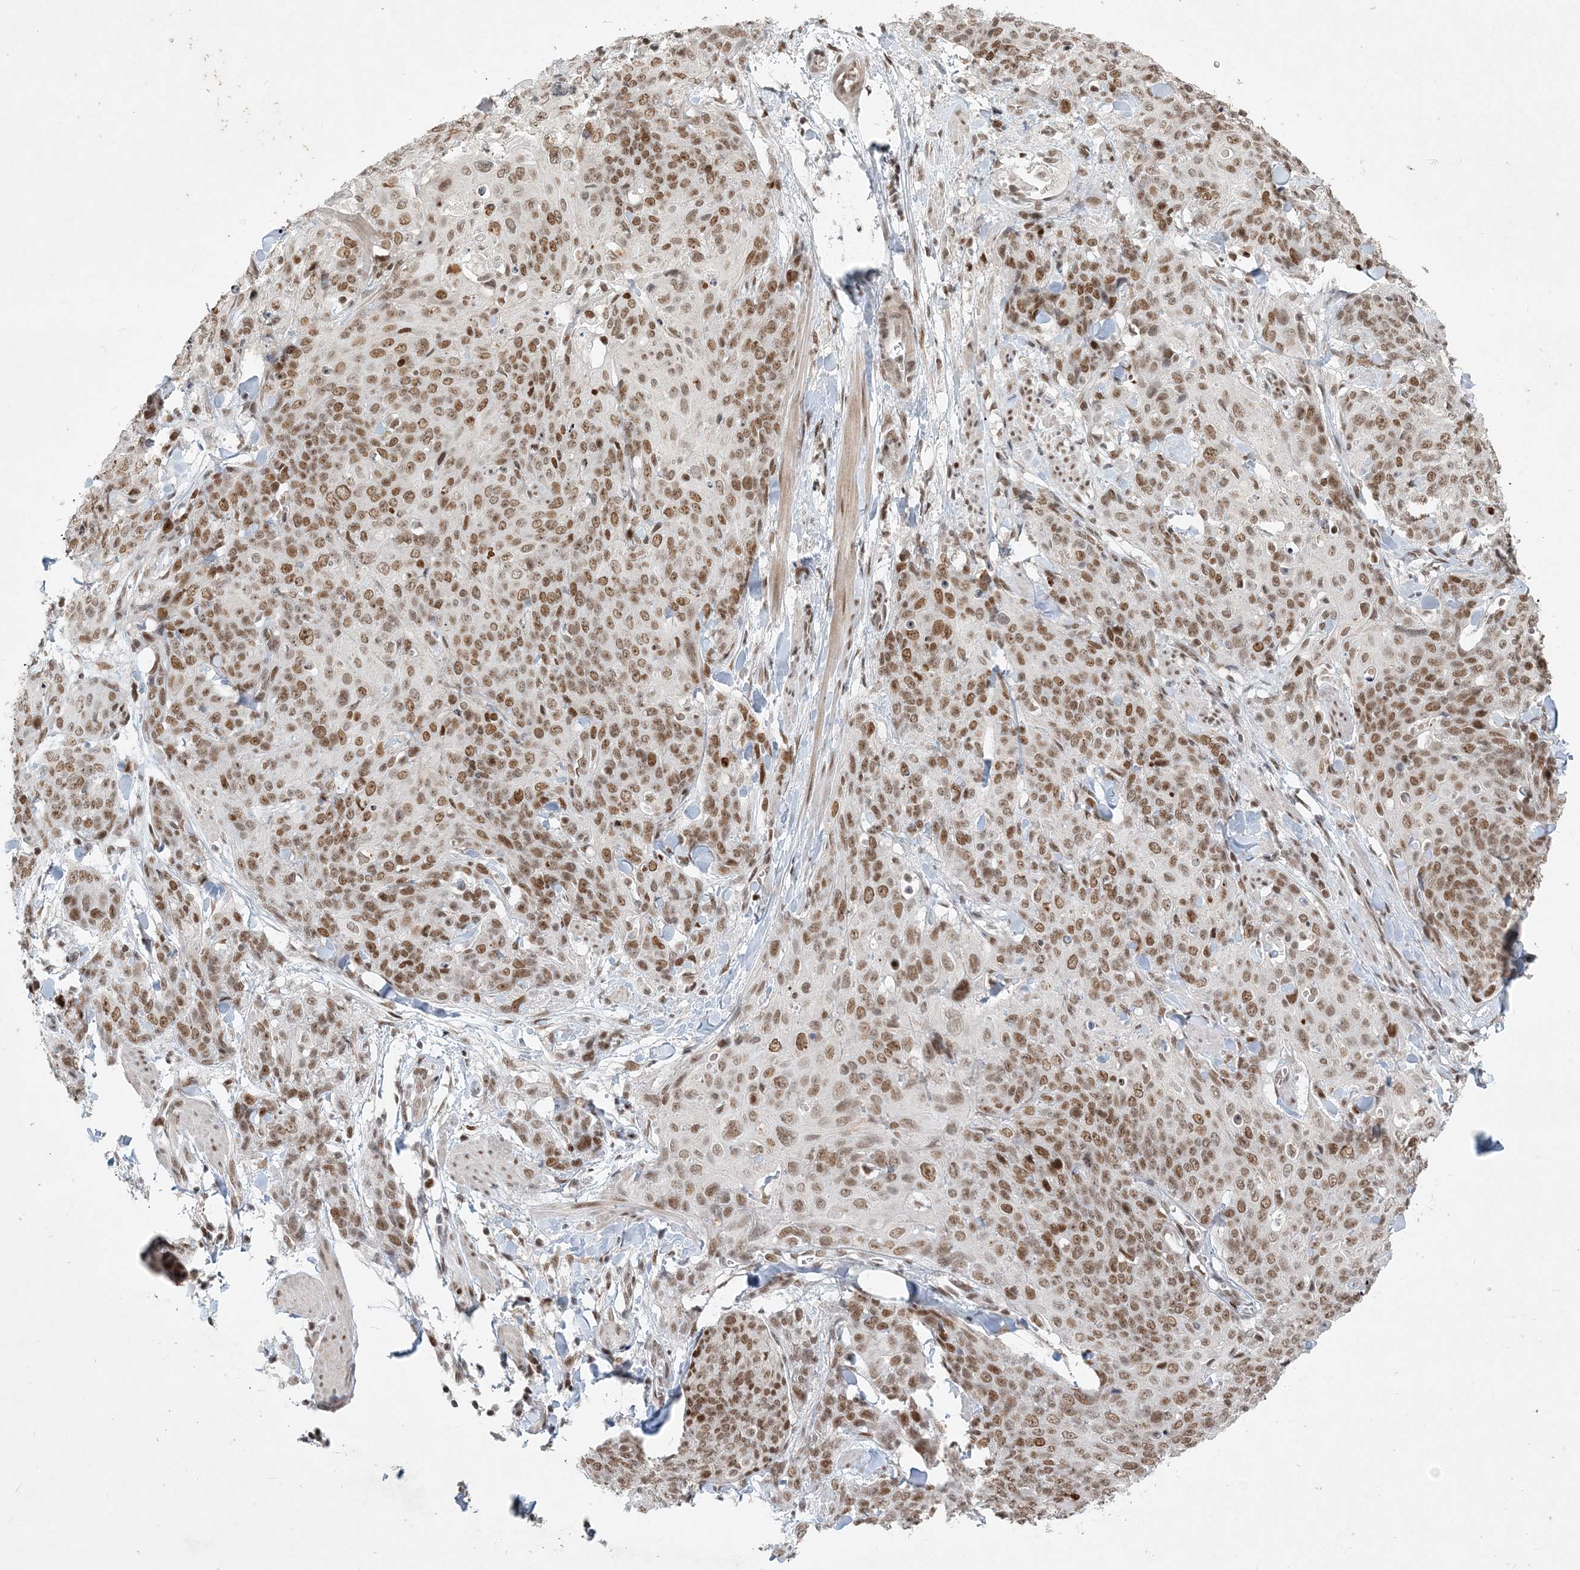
{"staining": {"intensity": "moderate", "quantity": ">75%", "location": "nuclear"}, "tissue": "skin cancer", "cell_type": "Tumor cells", "image_type": "cancer", "snomed": [{"axis": "morphology", "description": "Squamous cell carcinoma, NOS"}, {"axis": "topography", "description": "Skin"}, {"axis": "topography", "description": "Vulva"}], "caption": "This is an image of IHC staining of squamous cell carcinoma (skin), which shows moderate staining in the nuclear of tumor cells.", "gene": "BAZ1B", "patient": {"sex": "female", "age": 85}}